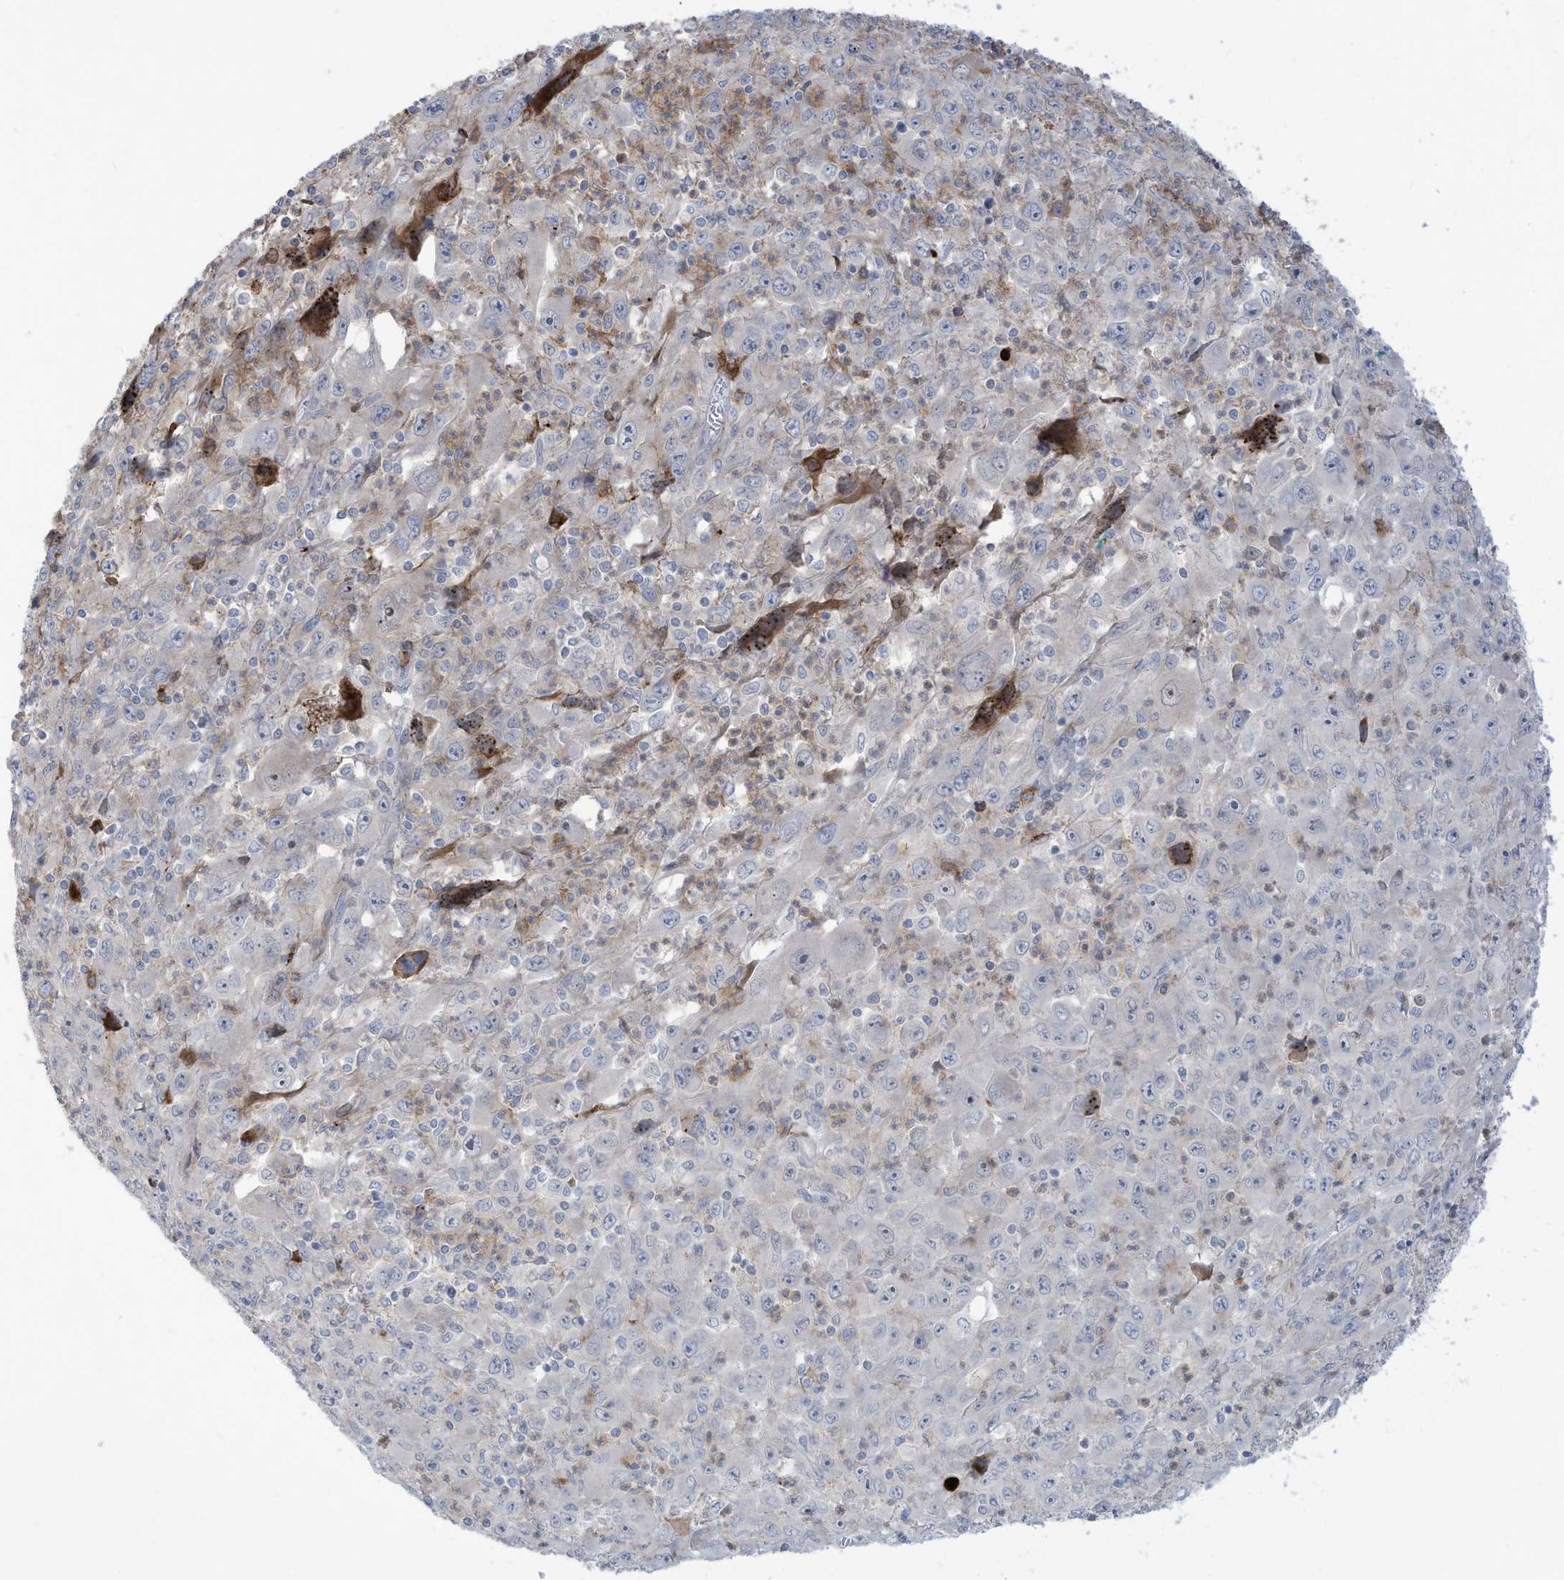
{"staining": {"intensity": "negative", "quantity": "none", "location": "none"}, "tissue": "melanoma", "cell_type": "Tumor cells", "image_type": "cancer", "snomed": [{"axis": "morphology", "description": "Malignant melanoma, Metastatic site"}, {"axis": "topography", "description": "Skin"}], "caption": "A photomicrograph of human malignant melanoma (metastatic site) is negative for staining in tumor cells.", "gene": "NOTO", "patient": {"sex": "female", "age": 56}}